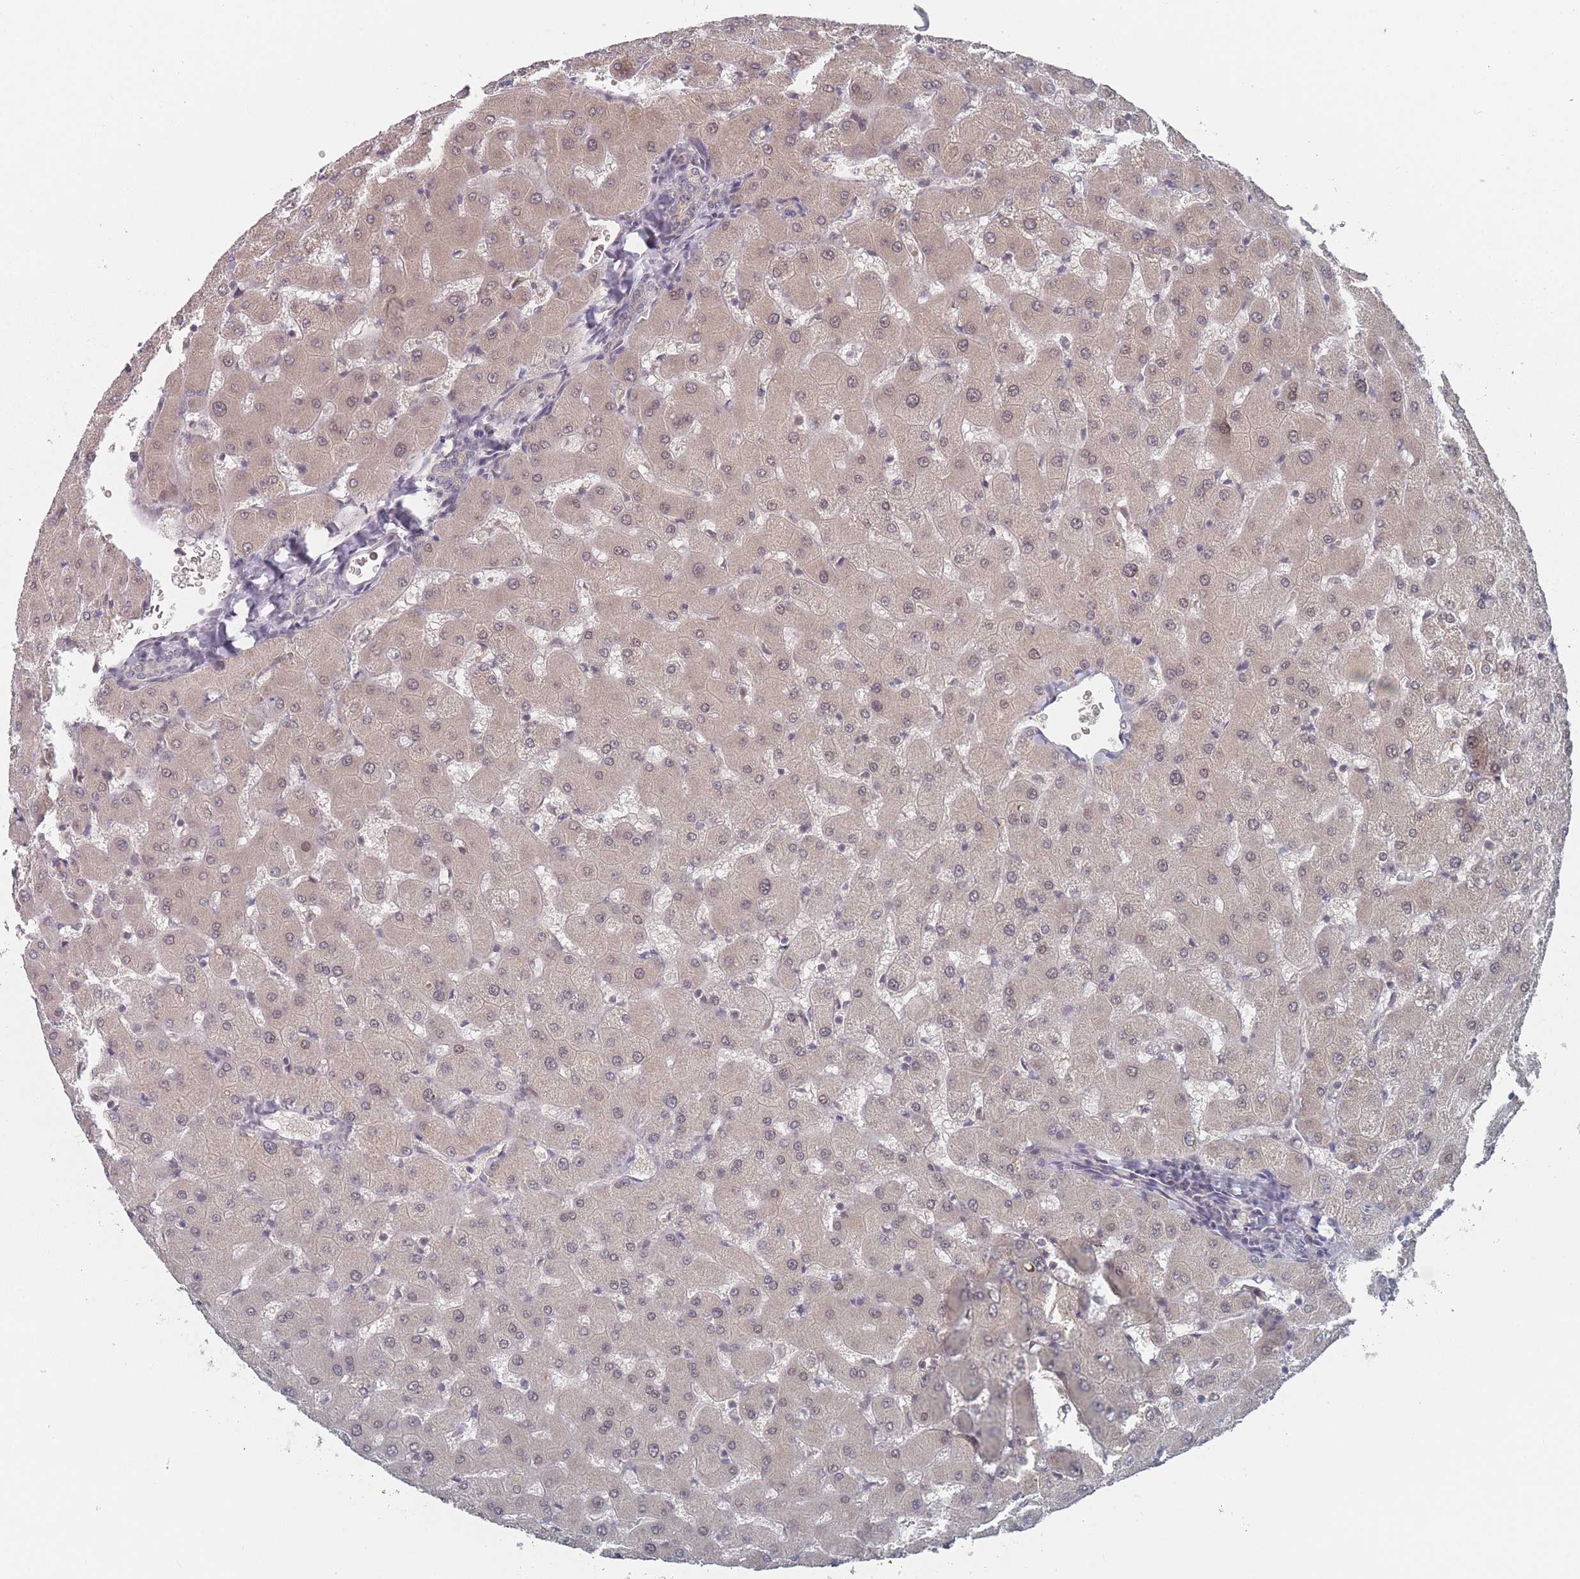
{"staining": {"intensity": "negative", "quantity": "none", "location": "none"}, "tissue": "liver", "cell_type": "Cholangiocytes", "image_type": "normal", "snomed": [{"axis": "morphology", "description": "Normal tissue, NOS"}, {"axis": "topography", "description": "Liver"}], "caption": "IHC histopathology image of benign liver: liver stained with DAB (3,3'-diaminobenzidine) shows no significant protein positivity in cholangiocytes.", "gene": "TBC1D25", "patient": {"sex": "female", "age": 63}}